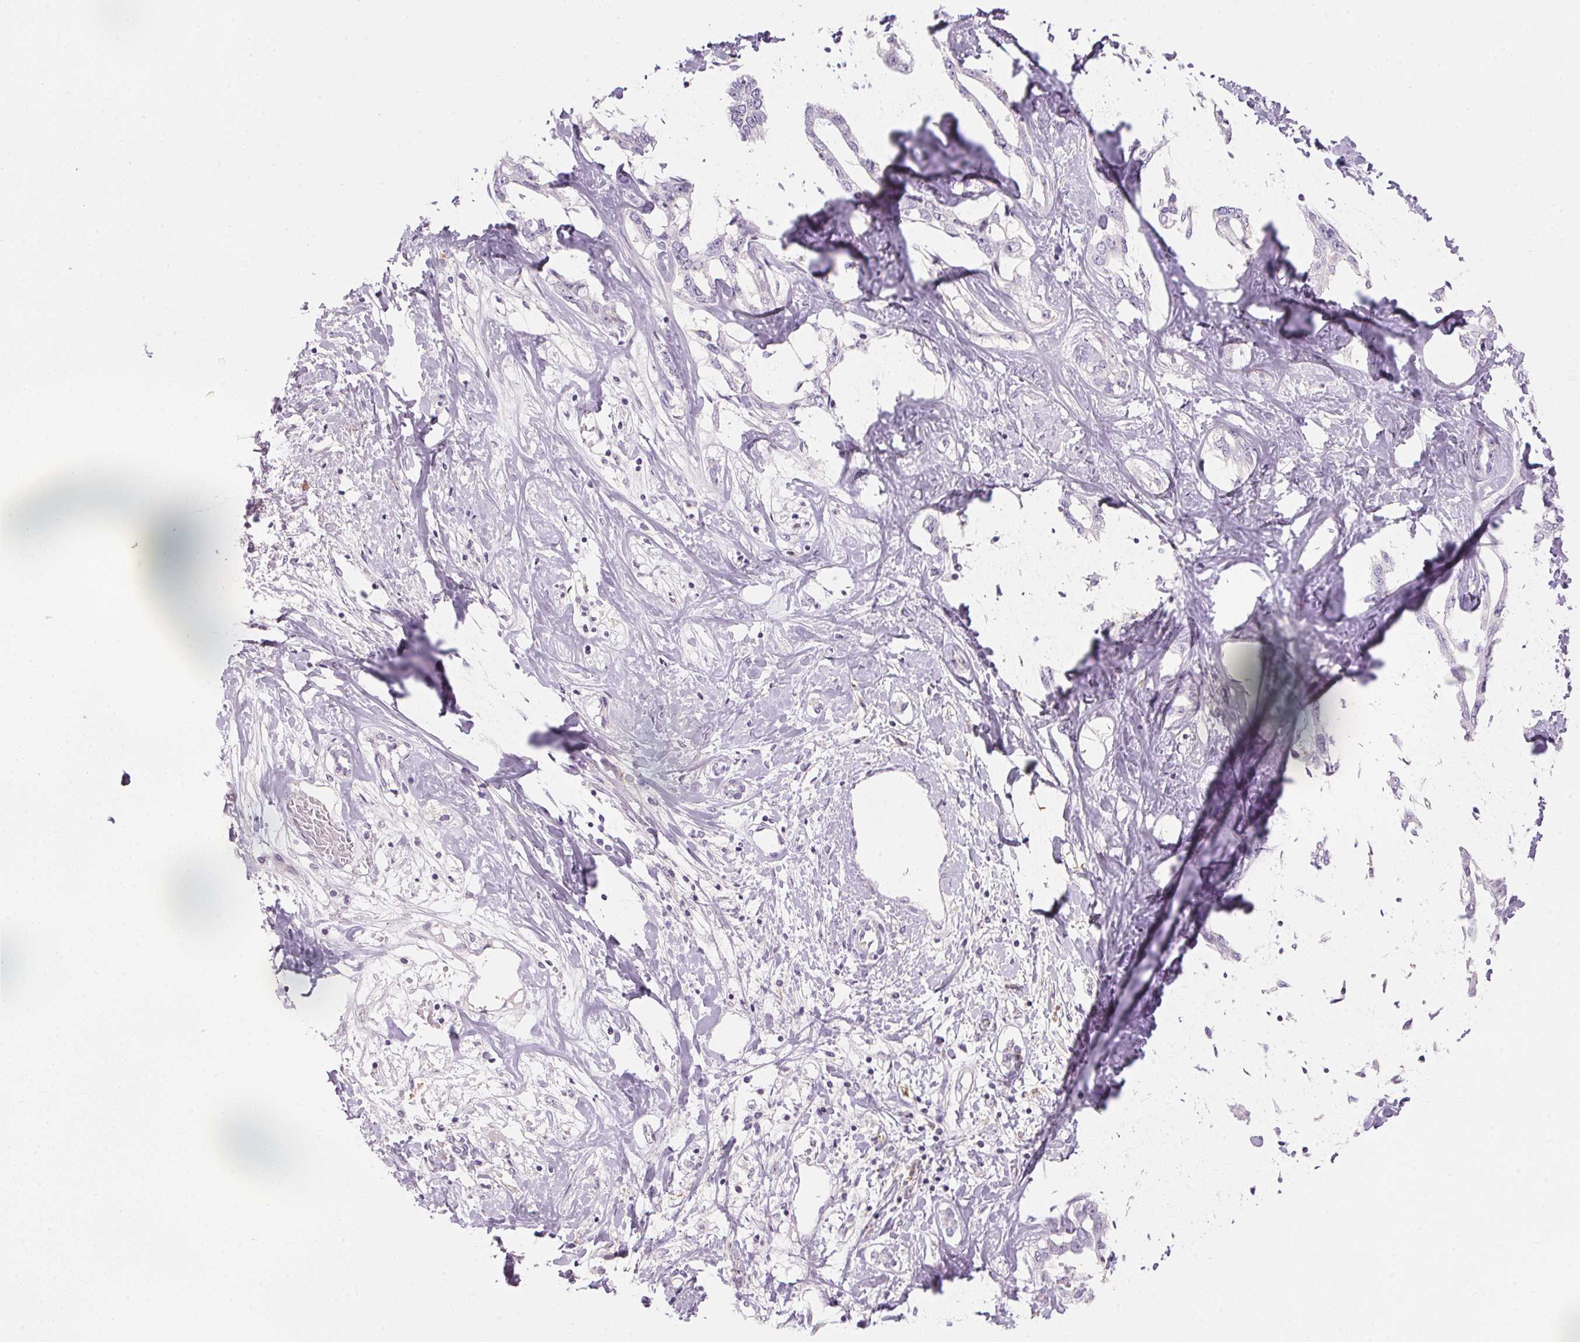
{"staining": {"intensity": "negative", "quantity": "none", "location": "none"}, "tissue": "liver cancer", "cell_type": "Tumor cells", "image_type": "cancer", "snomed": [{"axis": "morphology", "description": "Cholangiocarcinoma"}, {"axis": "topography", "description": "Liver"}], "caption": "The immunohistochemistry photomicrograph has no significant staining in tumor cells of liver cancer tissue.", "gene": "ECPAS", "patient": {"sex": "male", "age": 59}}